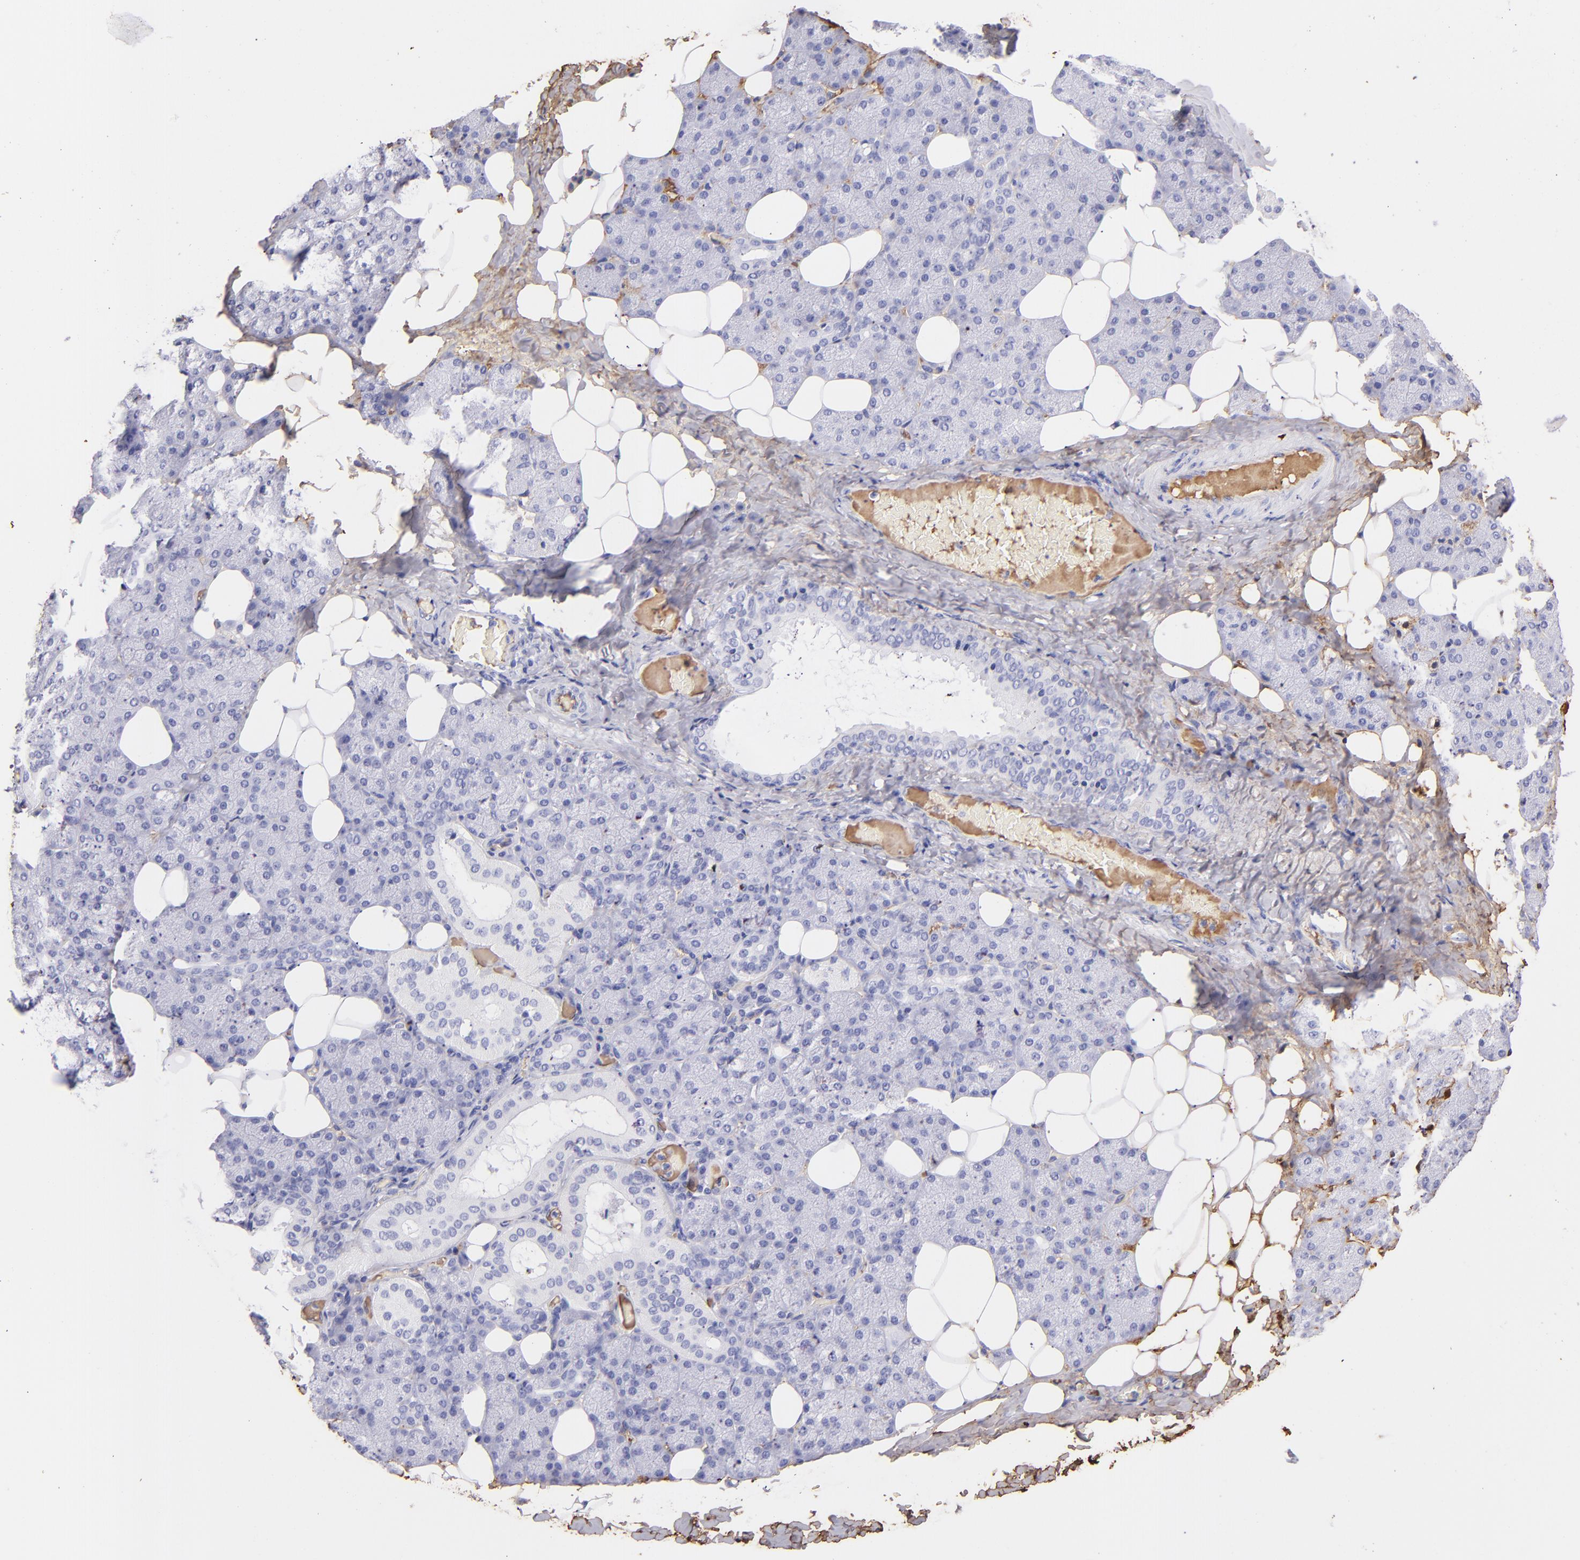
{"staining": {"intensity": "negative", "quantity": "none", "location": "none"}, "tissue": "salivary gland", "cell_type": "Glandular cells", "image_type": "normal", "snomed": [{"axis": "morphology", "description": "Normal tissue, NOS"}, {"axis": "topography", "description": "Lymph node"}, {"axis": "topography", "description": "Salivary gland"}], "caption": "DAB immunohistochemical staining of benign salivary gland displays no significant staining in glandular cells.", "gene": "FGB", "patient": {"sex": "male", "age": 8}}